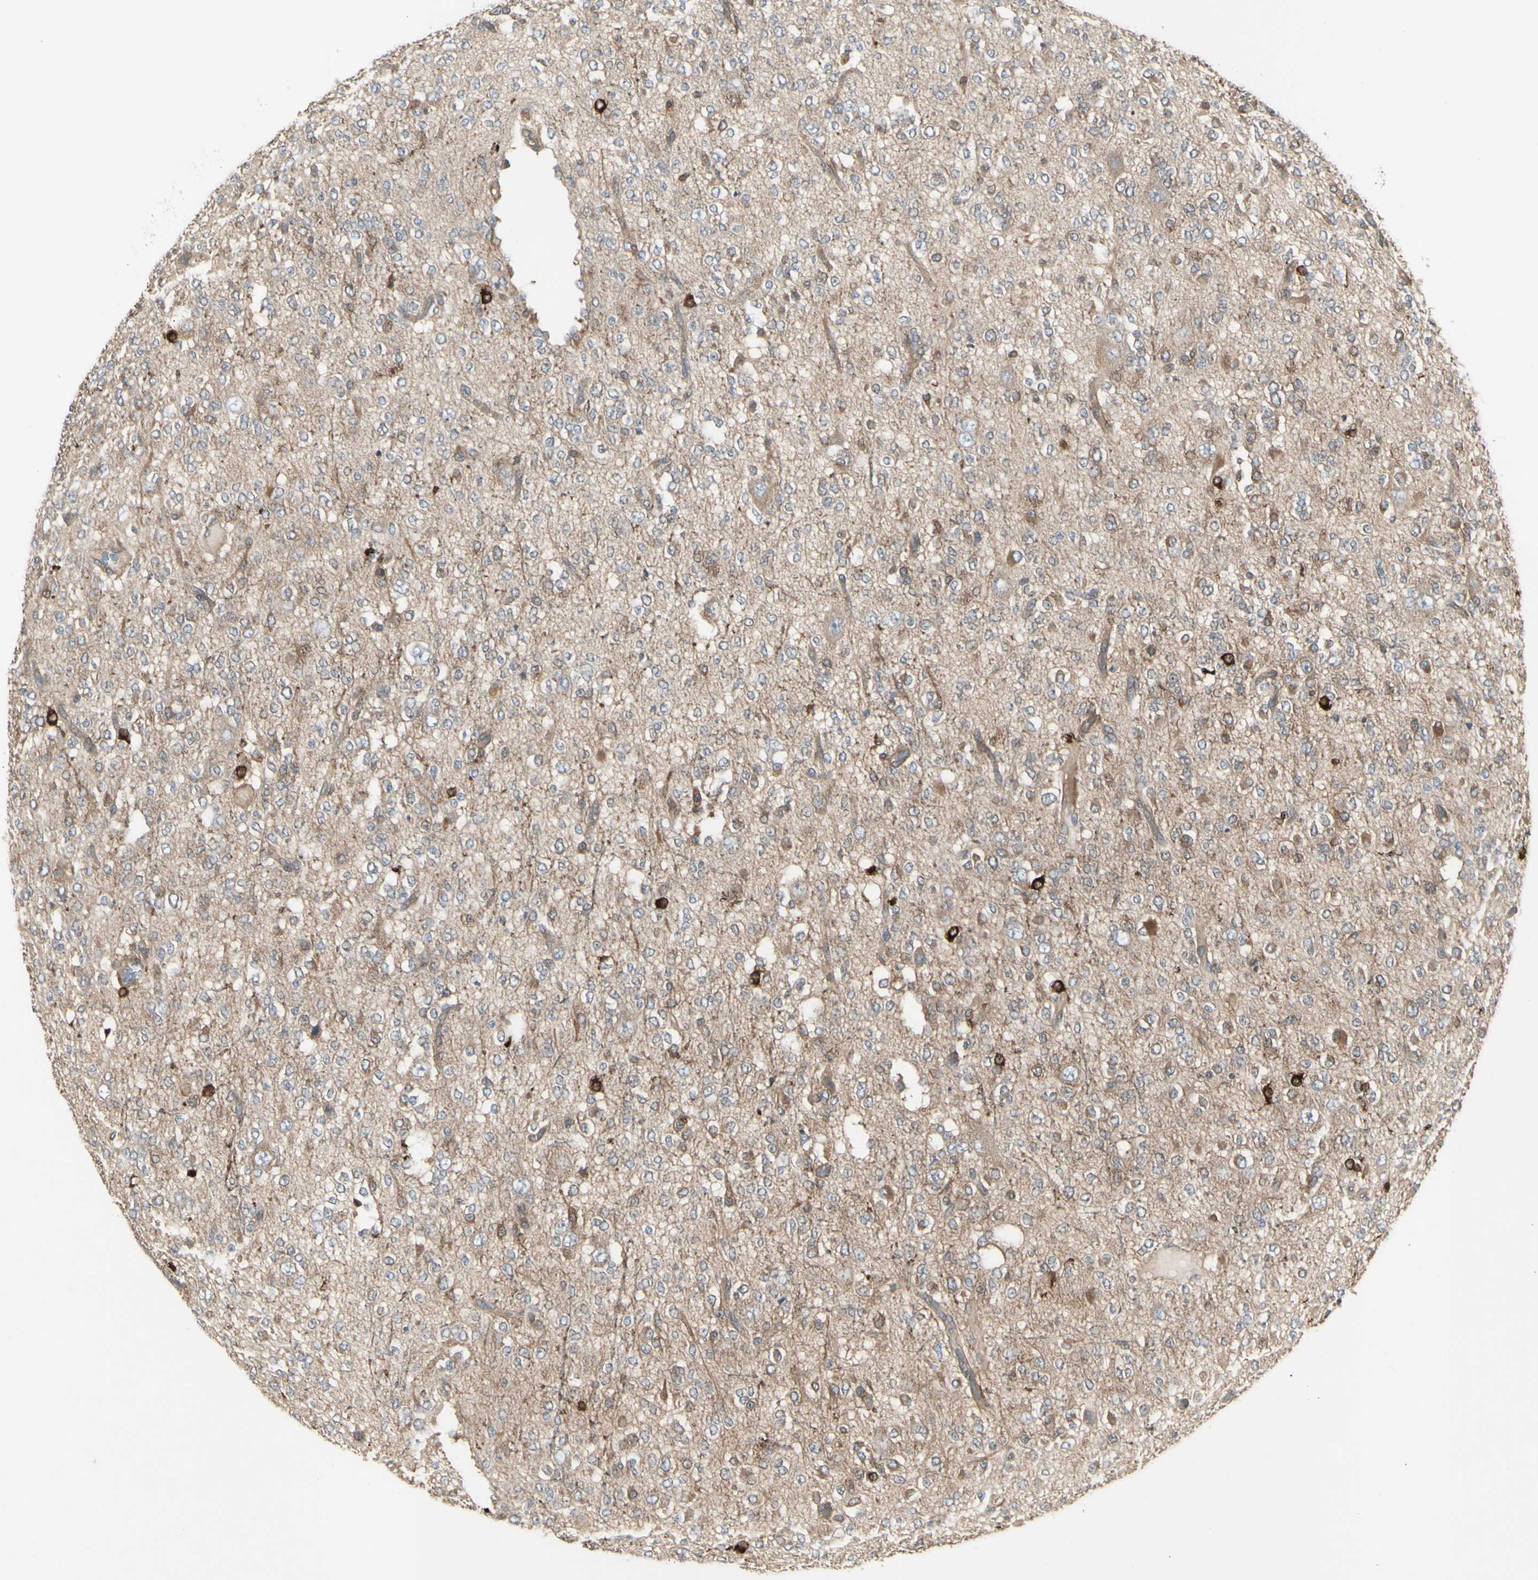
{"staining": {"intensity": "strong", "quantity": ">75%", "location": "cytoplasmic/membranous"}, "tissue": "glioma", "cell_type": "Tumor cells", "image_type": "cancer", "snomed": [{"axis": "morphology", "description": "Glioma, malignant, Low grade"}, {"axis": "topography", "description": "Brain"}], "caption": "A high-resolution histopathology image shows immunohistochemistry staining of glioma, which reveals strong cytoplasmic/membranous positivity in about >75% of tumor cells.", "gene": "CHURC1-FNTB", "patient": {"sex": "male", "age": 38}}